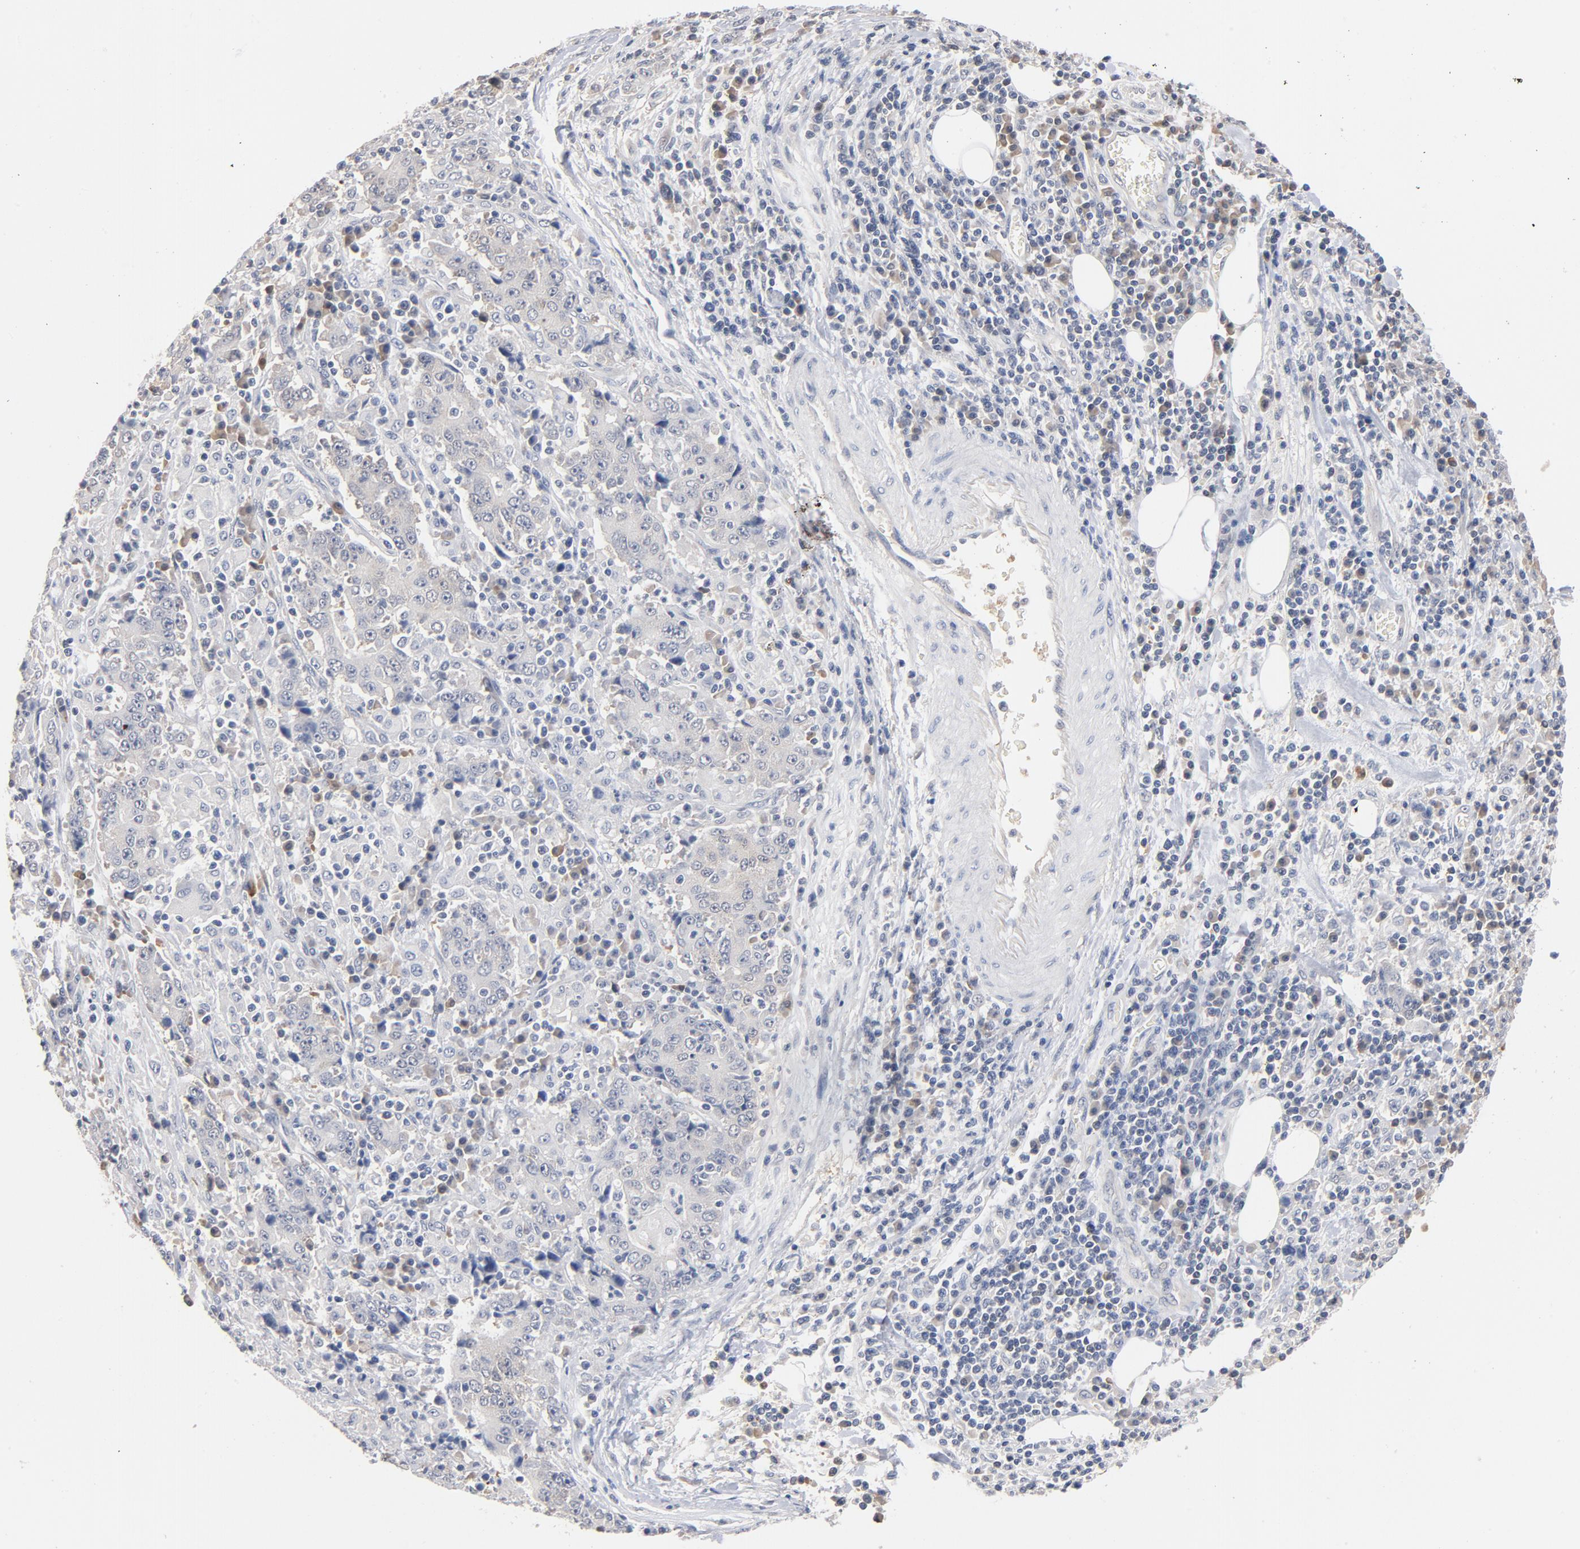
{"staining": {"intensity": "weak", "quantity": "<25%", "location": "cytoplasmic/membranous"}, "tissue": "stomach cancer", "cell_type": "Tumor cells", "image_type": "cancer", "snomed": [{"axis": "morphology", "description": "Normal tissue, NOS"}, {"axis": "morphology", "description": "Adenocarcinoma, NOS"}, {"axis": "topography", "description": "Stomach, upper"}, {"axis": "topography", "description": "Stomach"}], "caption": "An IHC micrograph of stomach cancer is shown. There is no staining in tumor cells of stomach cancer. (DAB IHC with hematoxylin counter stain).", "gene": "MIF", "patient": {"sex": "male", "age": 59}}